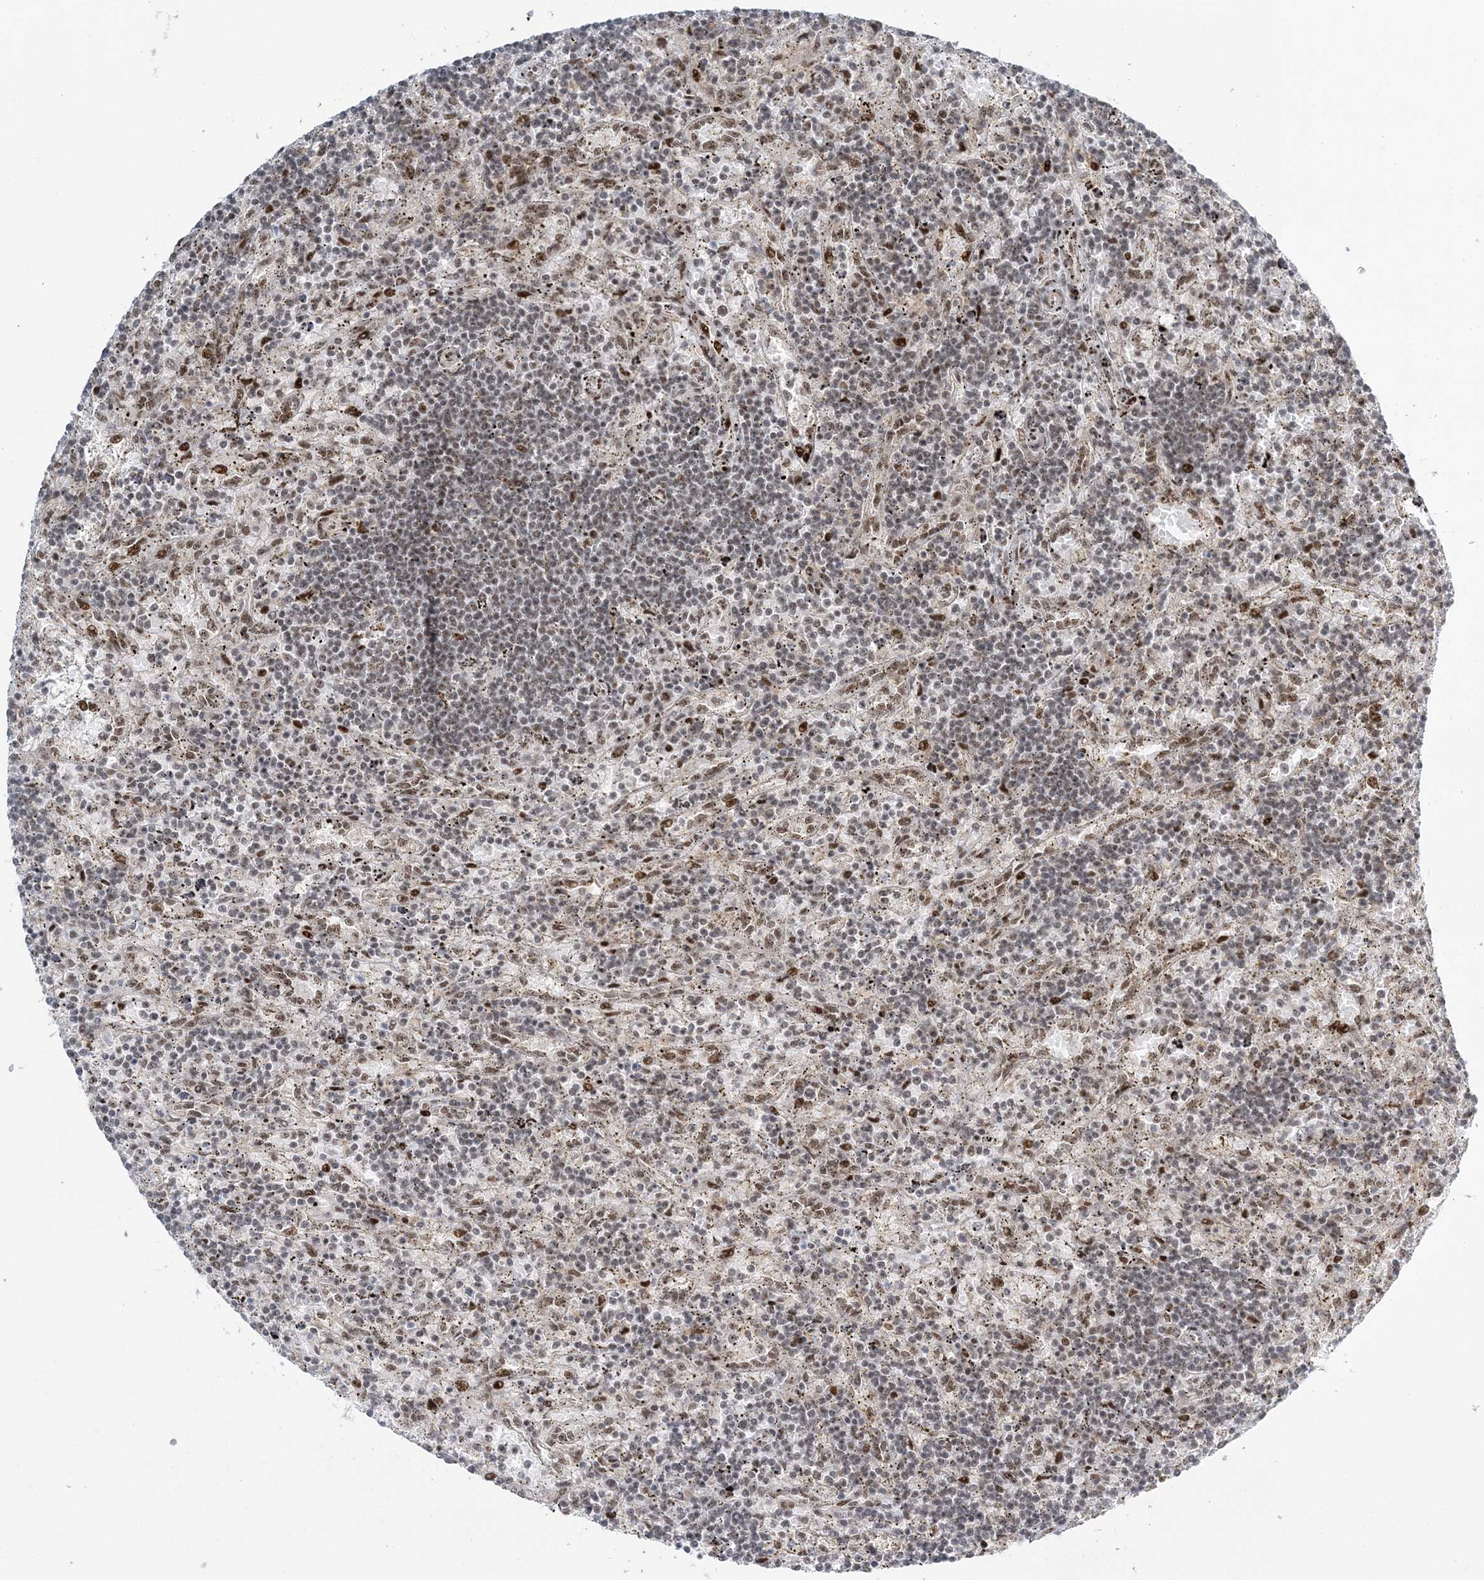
{"staining": {"intensity": "weak", "quantity": "25%-75%", "location": "nuclear"}, "tissue": "lymphoma", "cell_type": "Tumor cells", "image_type": "cancer", "snomed": [{"axis": "morphology", "description": "Malignant lymphoma, non-Hodgkin's type, Low grade"}, {"axis": "topography", "description": "Spleen"}], "caption": "There is low levels of weak nuclear expression in tumor cells of lymphoma, as demonstrated by immunohistochemical staining (brown color).", "gene": "CWC22", "patient": {"sex": "male", "age": 76}}